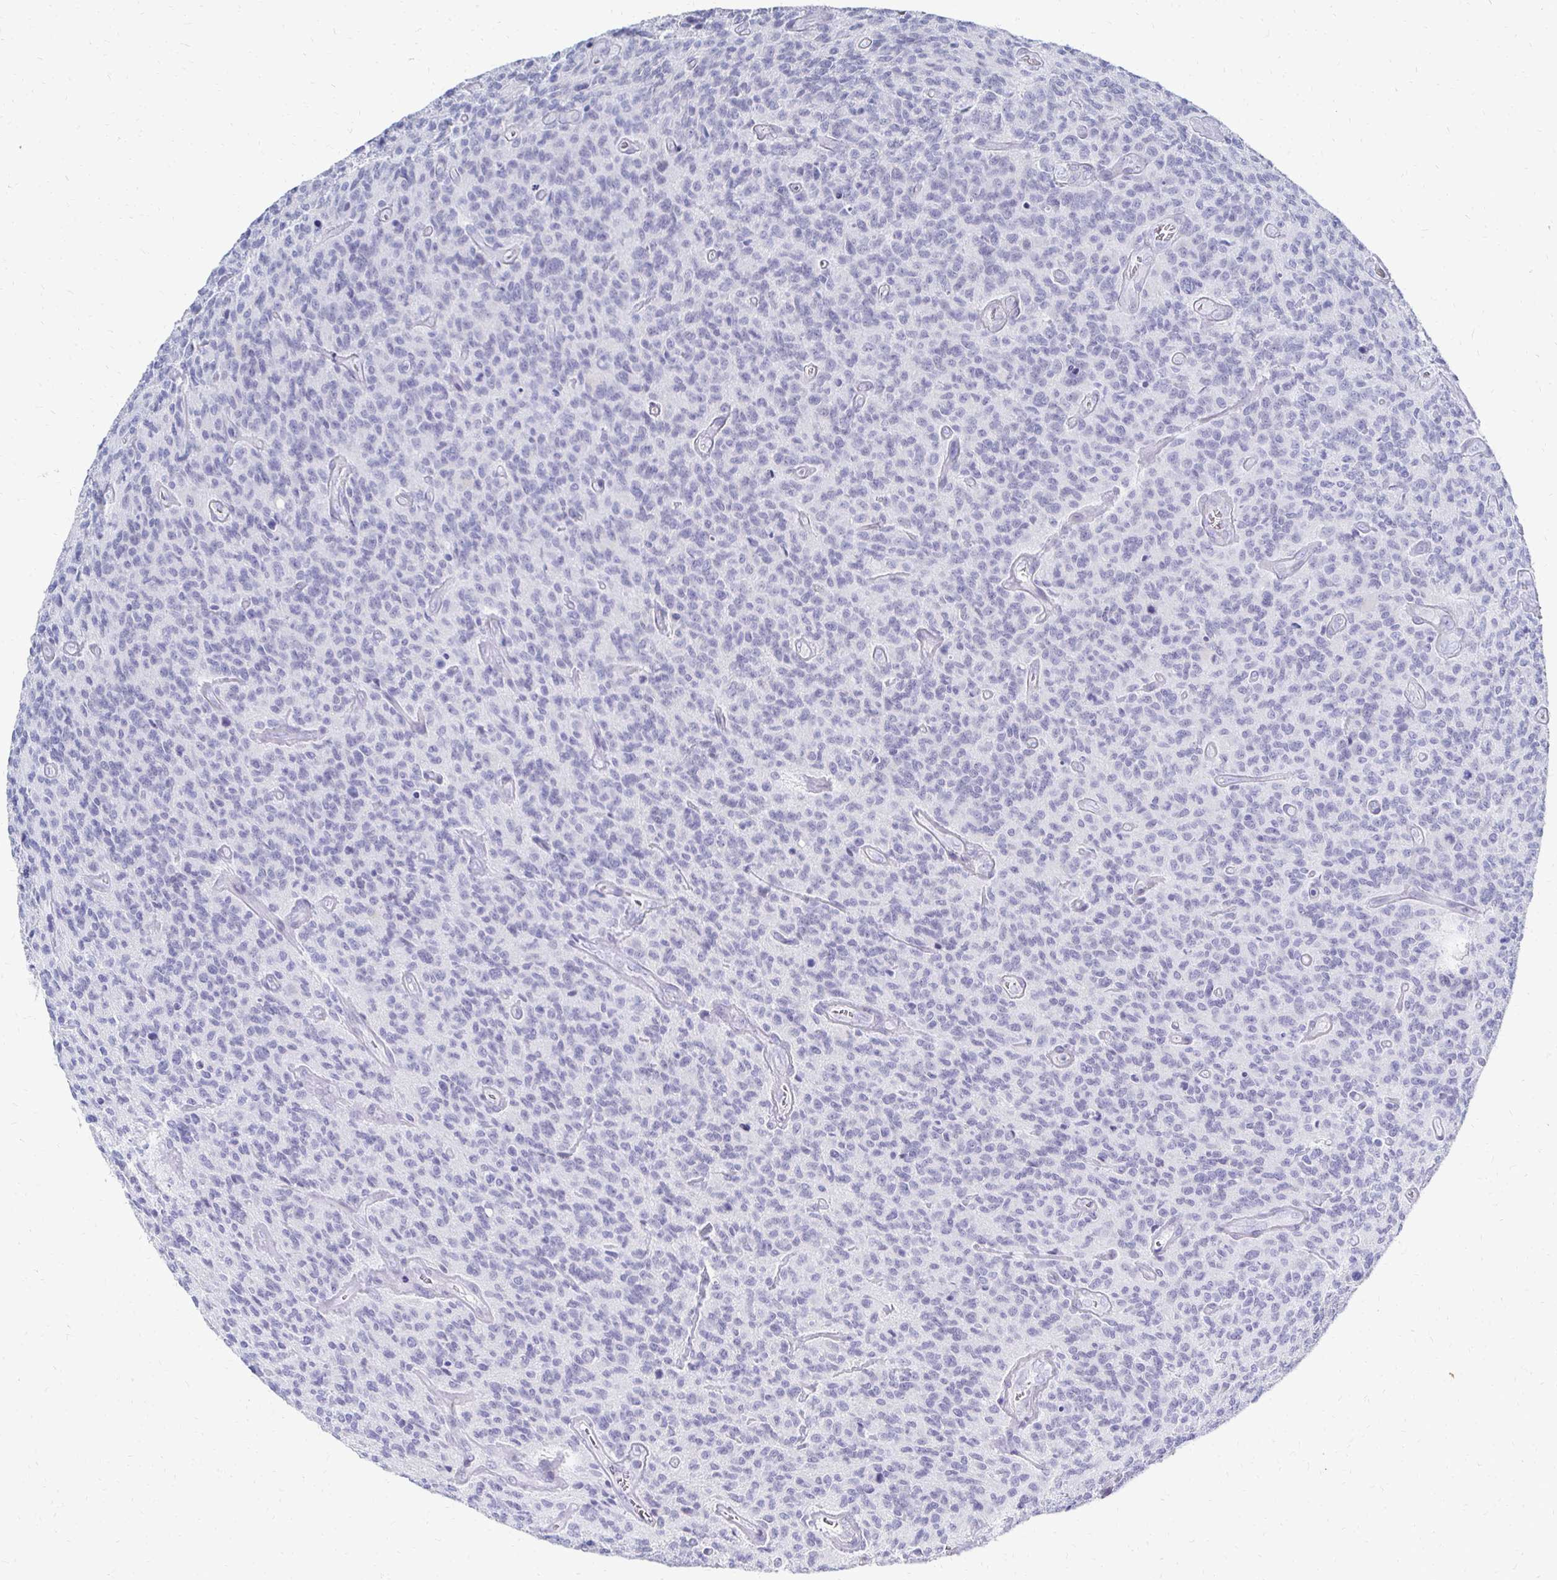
{"staining": {"intensity": "negative", "quantity": "none", "location": "none"}, "tissue": "glioma", "cell_type": "Tumor cells", "image_type": "cancer", "snomed": [{"axis": "morphology", "description": "Glioma, malignant, High grade"}, {"axis": "topography", "description": "Brain"}], "caption": "Immunohistochemistry micrograph of neoplastic tissue: malignant glioma (high-grade) stained with DAB exhibits no significant protein positivity in tumor cells.", "gene": "SYCP3", "patient": {"sex": "male", "age": 76}}